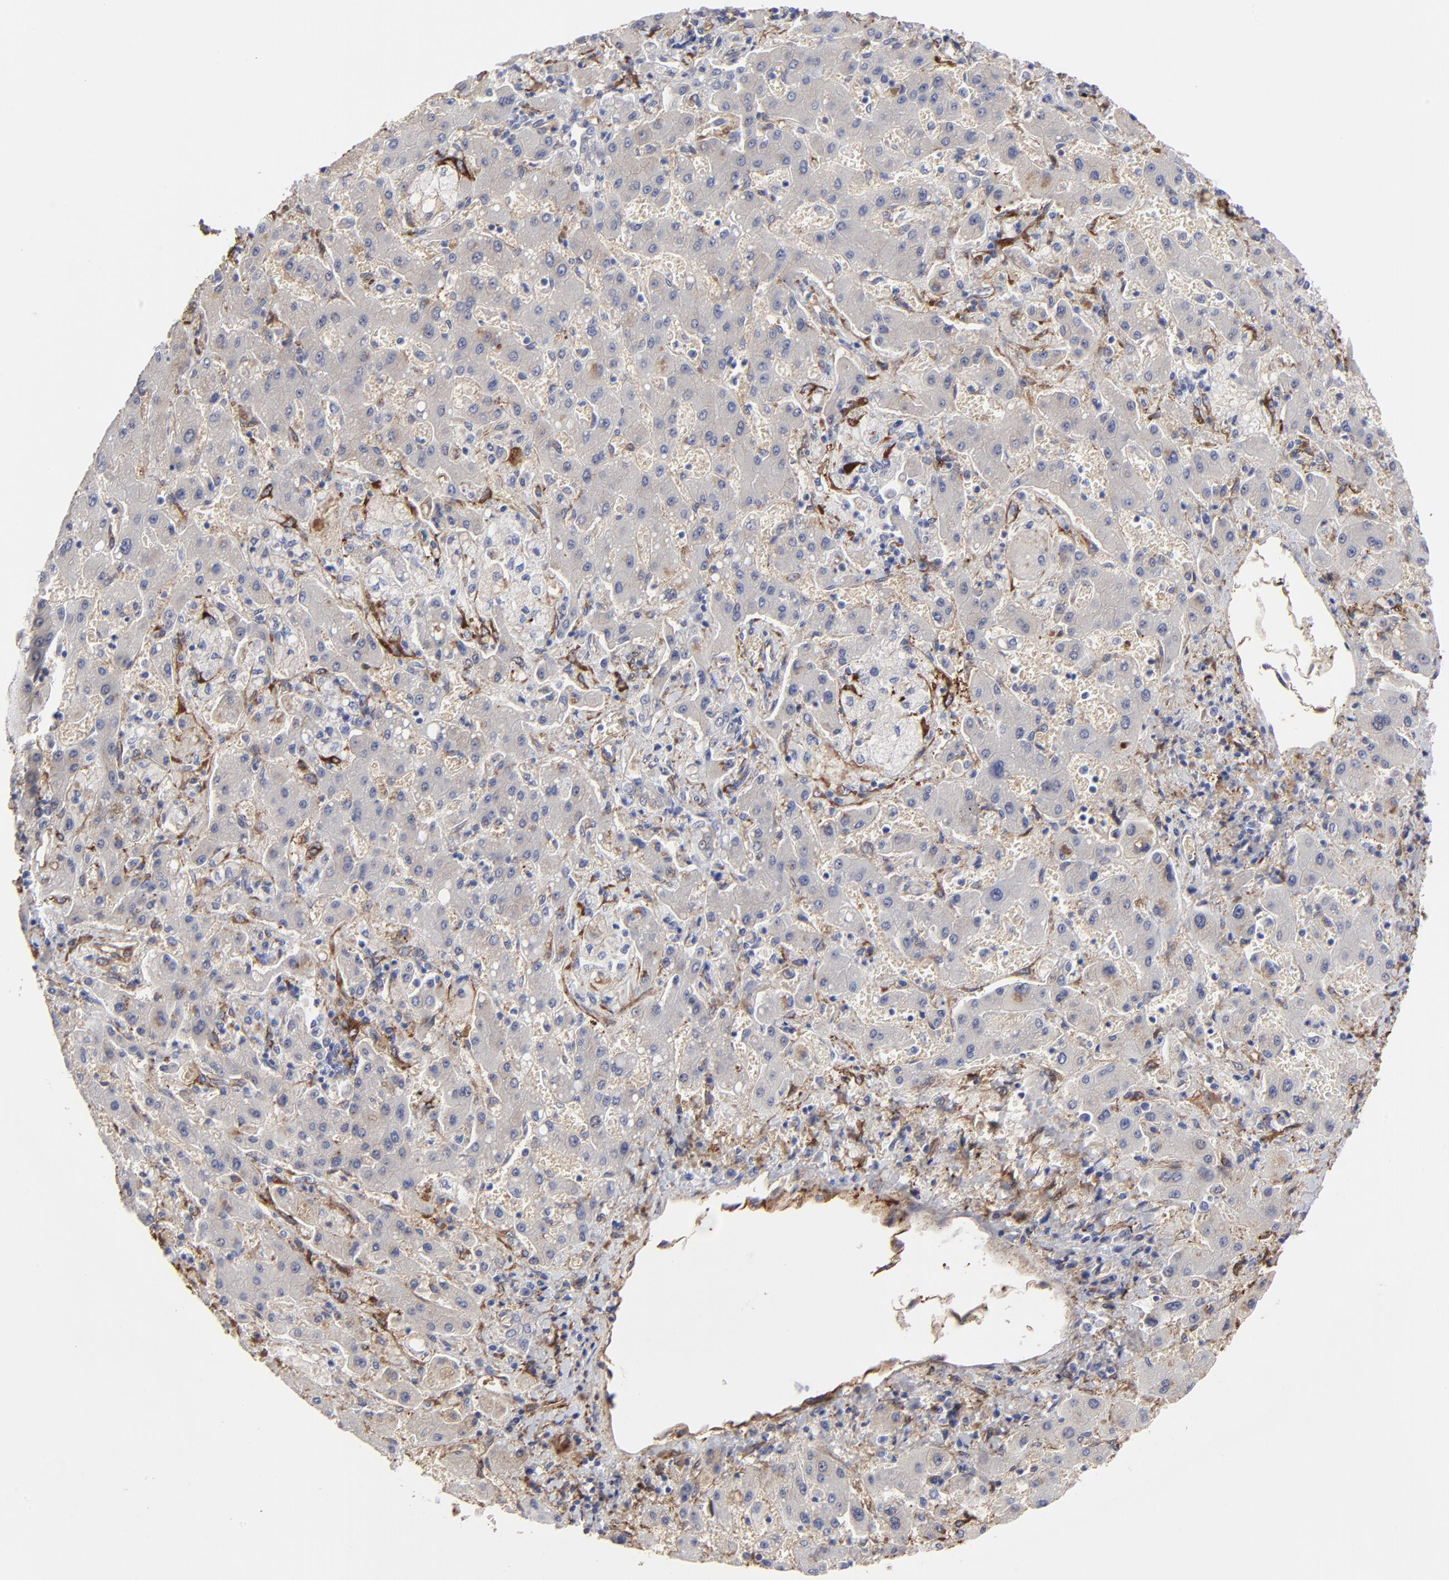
{"staining": {"intensity": "weak", "quantity": "<25%", "location": "cytoplasmic/membranous"}, "tissue": "liver cancer", "cell_type": "Tumor cells", "image_type": "cancer", "snomed": [{"axis": "morphology", "description": "Cholangiocarcinoma"}, {"axis": "topography", "description": "Liver"}], "caption": "The micrograph shows no staining of tumor cells in liver cancer (cholangiocarcinoma). (DAB IHC visualized using brightfield microscopy, high magnification).", "gene": "CILP", "patient": {"sex": "male", "age": 50}}